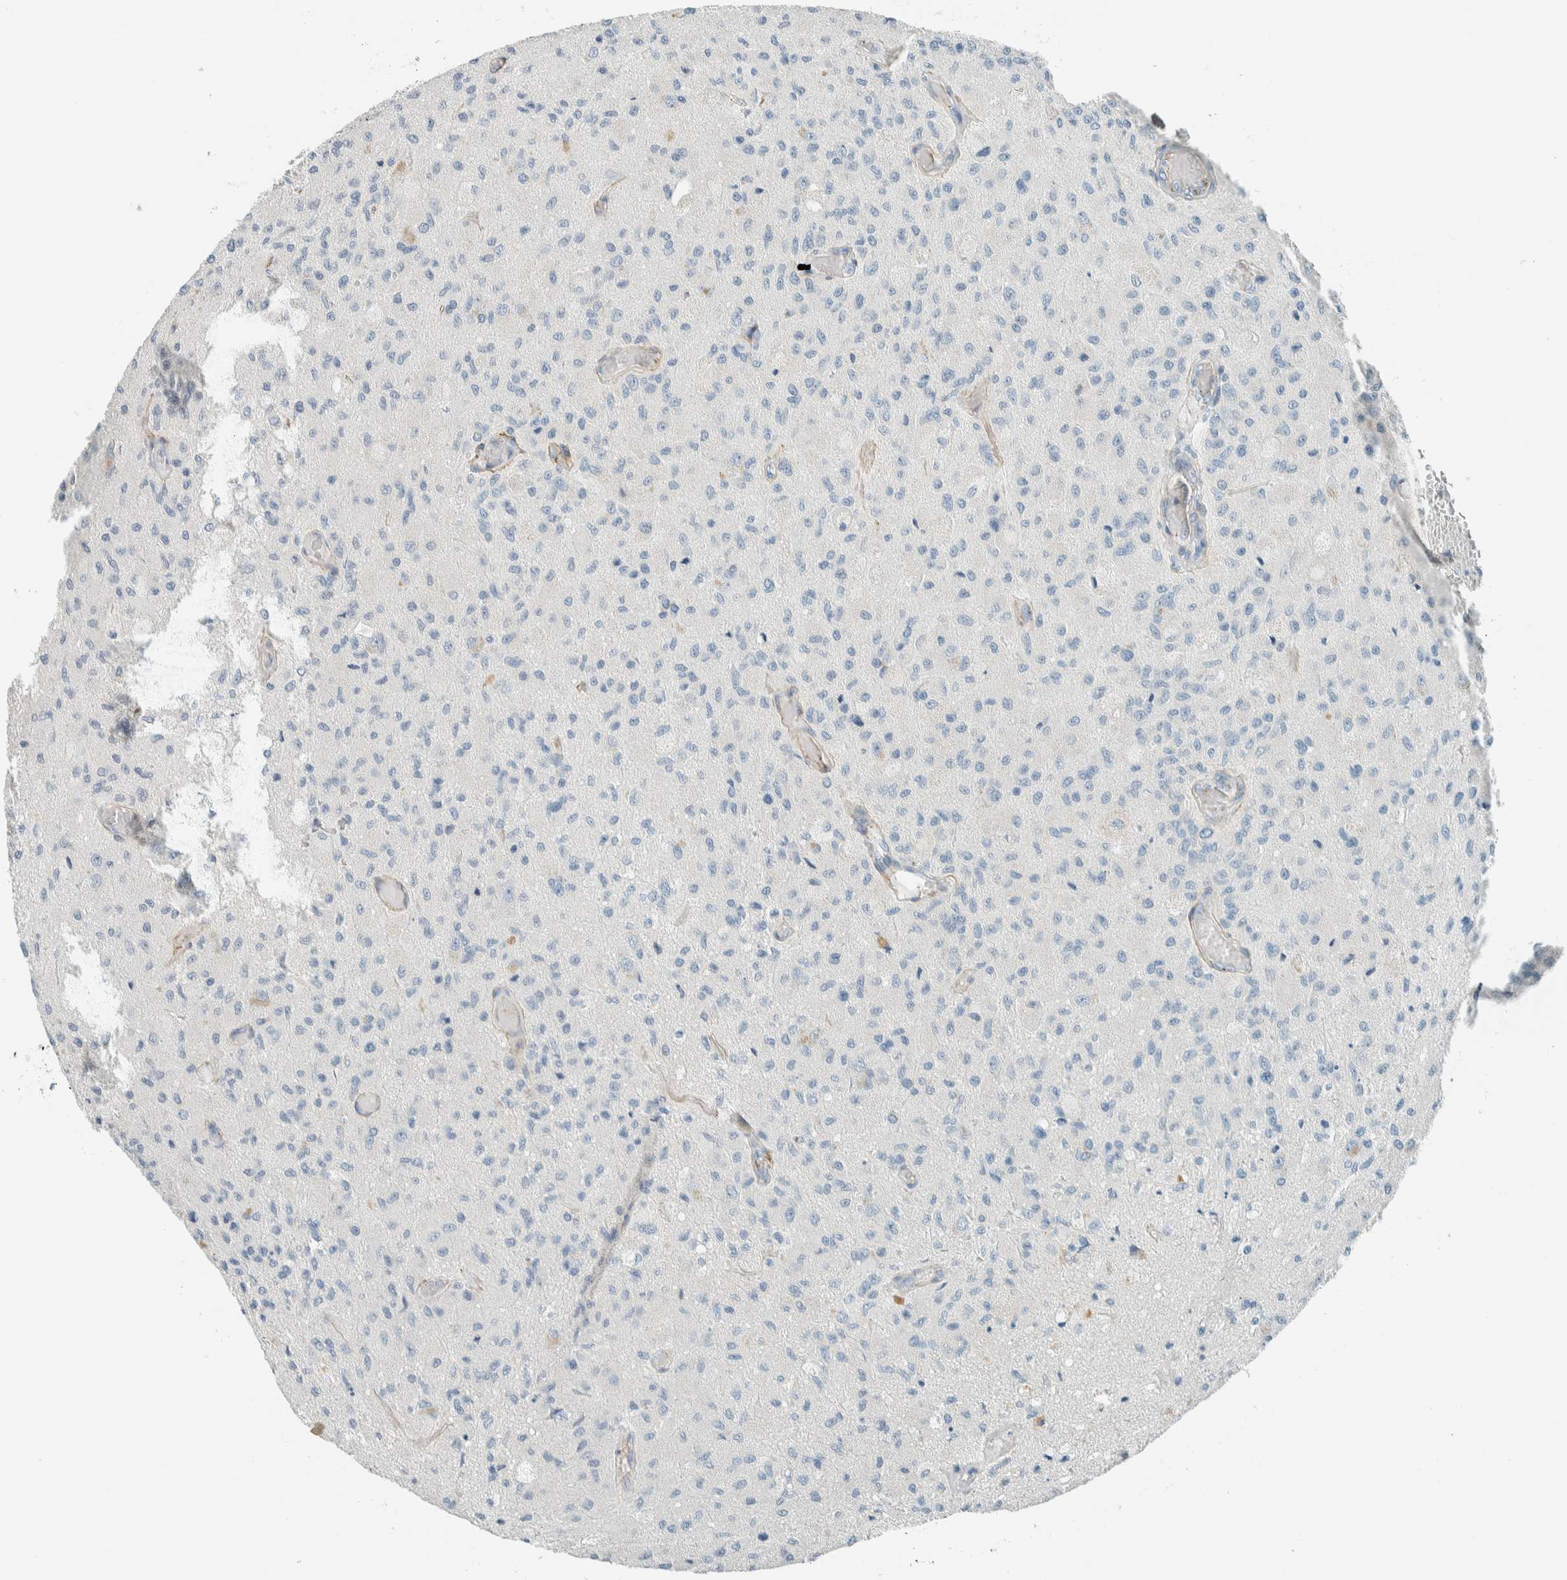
{"staining": {"intensity": "negative", "quantity": "none", "location": "none"}, "tissue": "glioma", "cell_type": "Tumor cells", "image_type": "cancer", "snomed": [{"axis": "morphology", "description": "Normal tissue, NOS"}, {"axis": "morphology", "description": "Glioma, malignant, High grade"}, {"axis": "topography", "description": "Cerebral cortex"}], "caption": "High-grade glioma (malignant) was stained to show a protein in brown. There is no significant positivity in tumor cells.", "gene": "SLFN12", "patient": {"sex": "male", "age": 77}}